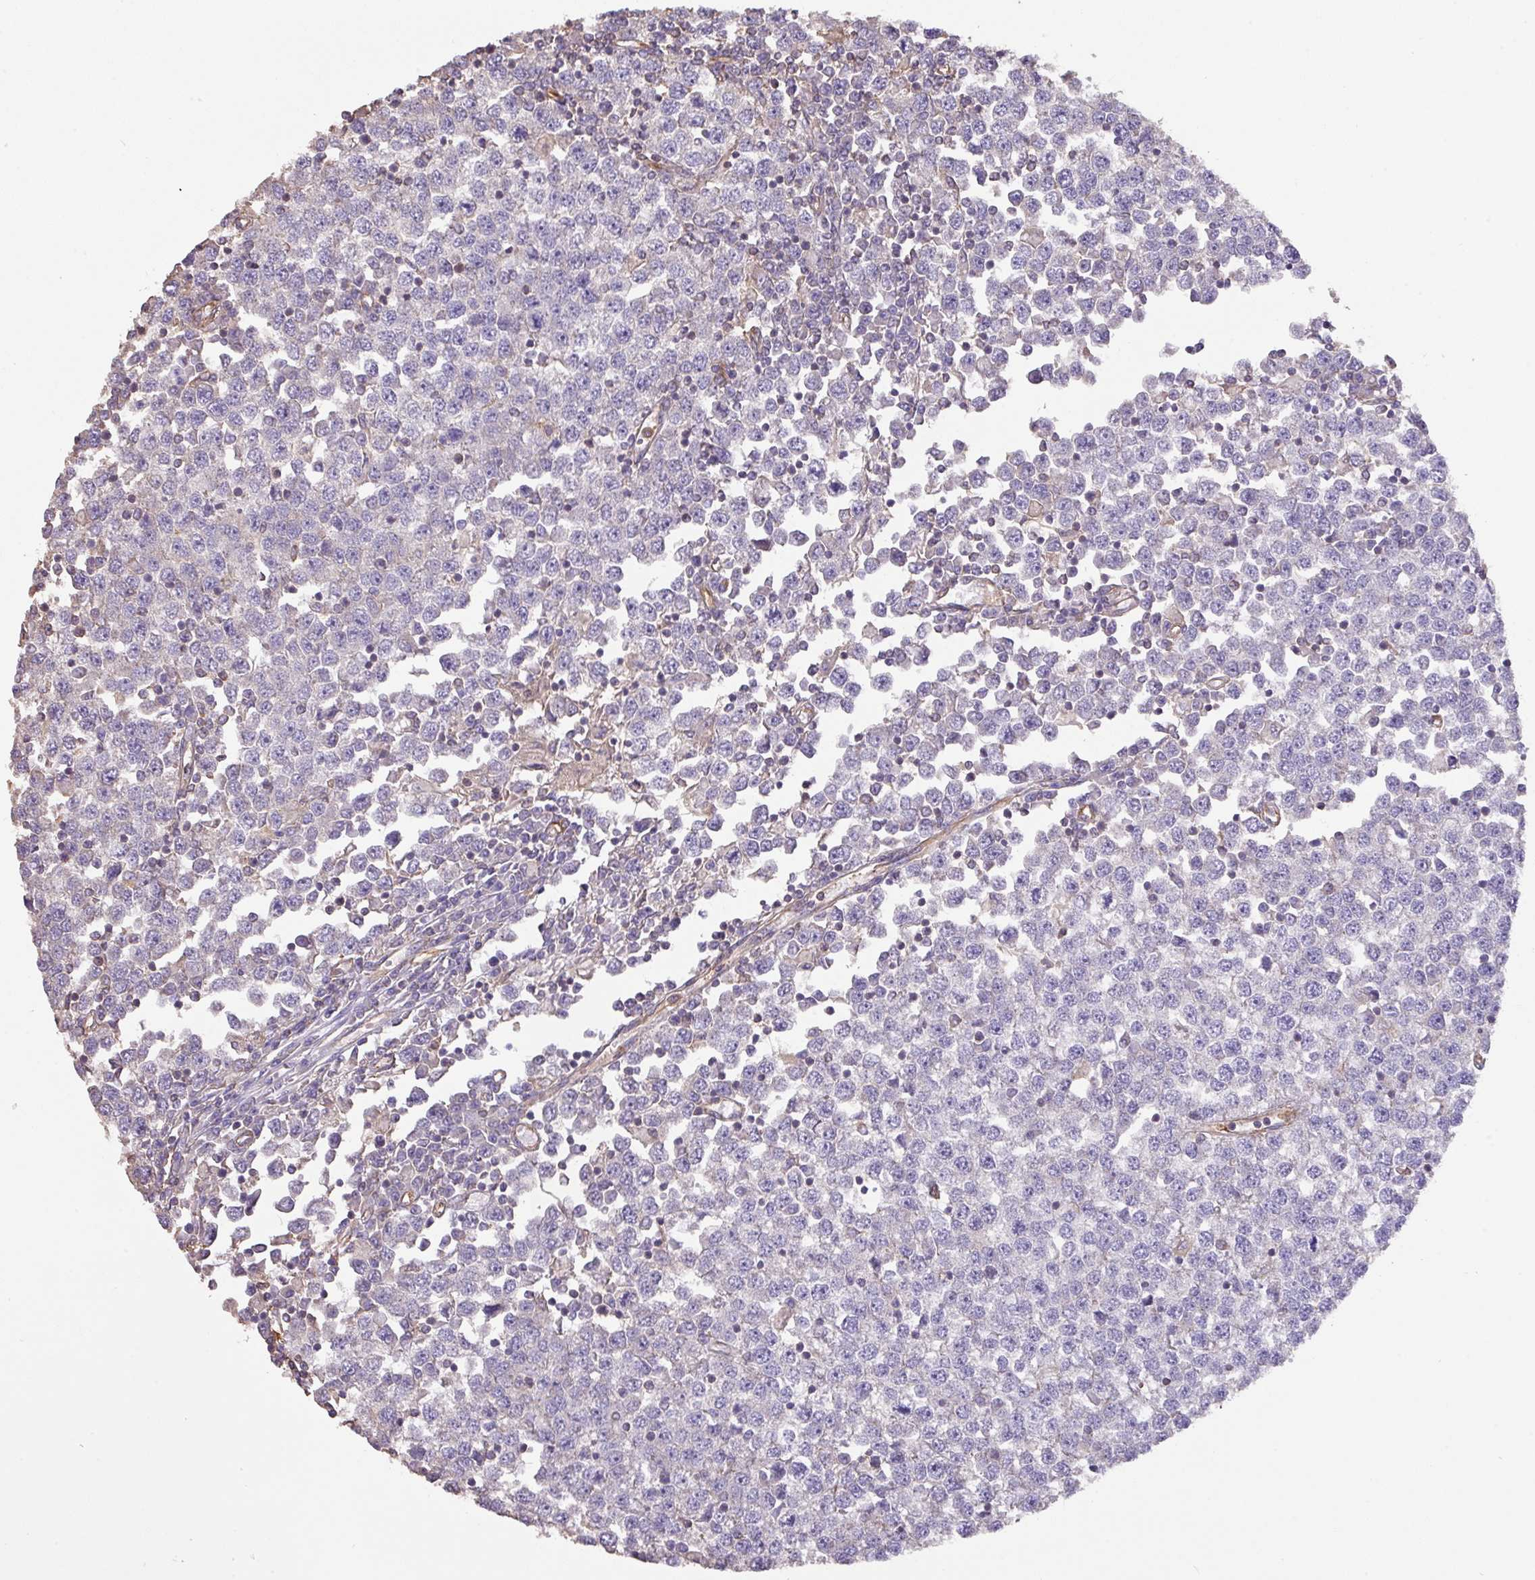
{"staining": {"intensity": "negative", "quantity": "none", "location": "none"}, "tissue": "testis cancer", "cell_type": "Tumor cells", "image_type": "cancer", "snomed": [{"axis": "morphology", "description": "Seminoma, NOS"}, {"axis": "topography", "description": "Testis"}], "caption": "The photomicrograph demonstrates no significant positivity in tumor cells of testis seminoma.", "gene": "CALML4", "patient": {"sex": "male", "age": 65}}